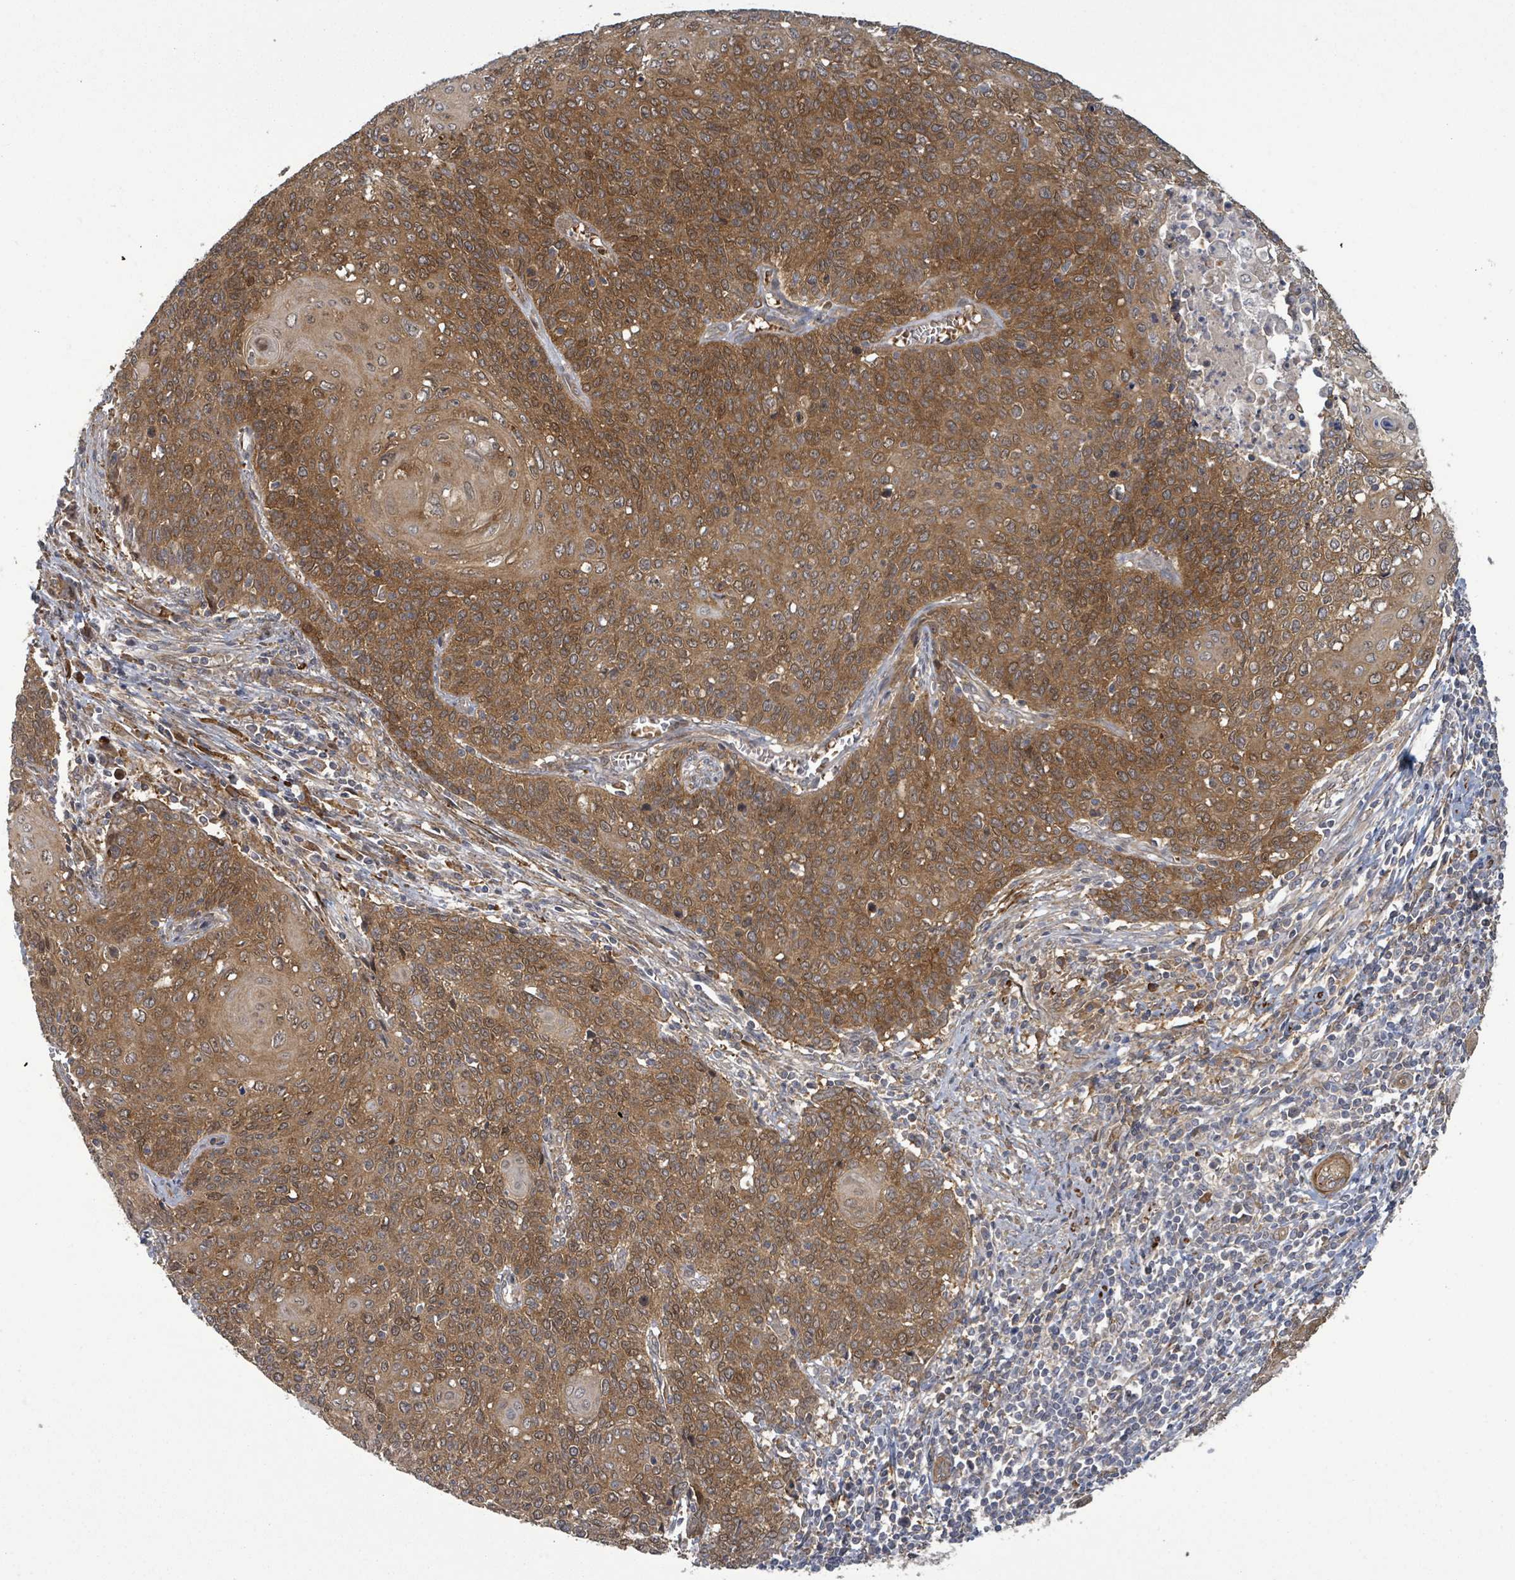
{"staining": {"intensity": "moderate", "quantity": ">75%", "location": "cytoplasmic/membranous,nuclear"}, "tissue": "cervical cancer", "cell_type": "Tumor cells", "image_type": "cancer", "snomed": [{"axis": "morphology", "description": "Squamous cell carcinoma, NOS"}, {"axis": "topography", "description": "Cervix"}], "caption": "IHC staining of cervical cancer, which shows medium levels of moderate cytoplasmic/membranous and nuclear positivity in approximately >75% of tumor cells indicating moderate cytoplasmic/membranous and nuclear protein staining. The staining was performed using DAB (brown) for protein detection and nuclei were counterstained in hematoxylin (blue).", "gene": "MAP3K6", "patient": {"sex": "female", "age": 39}}